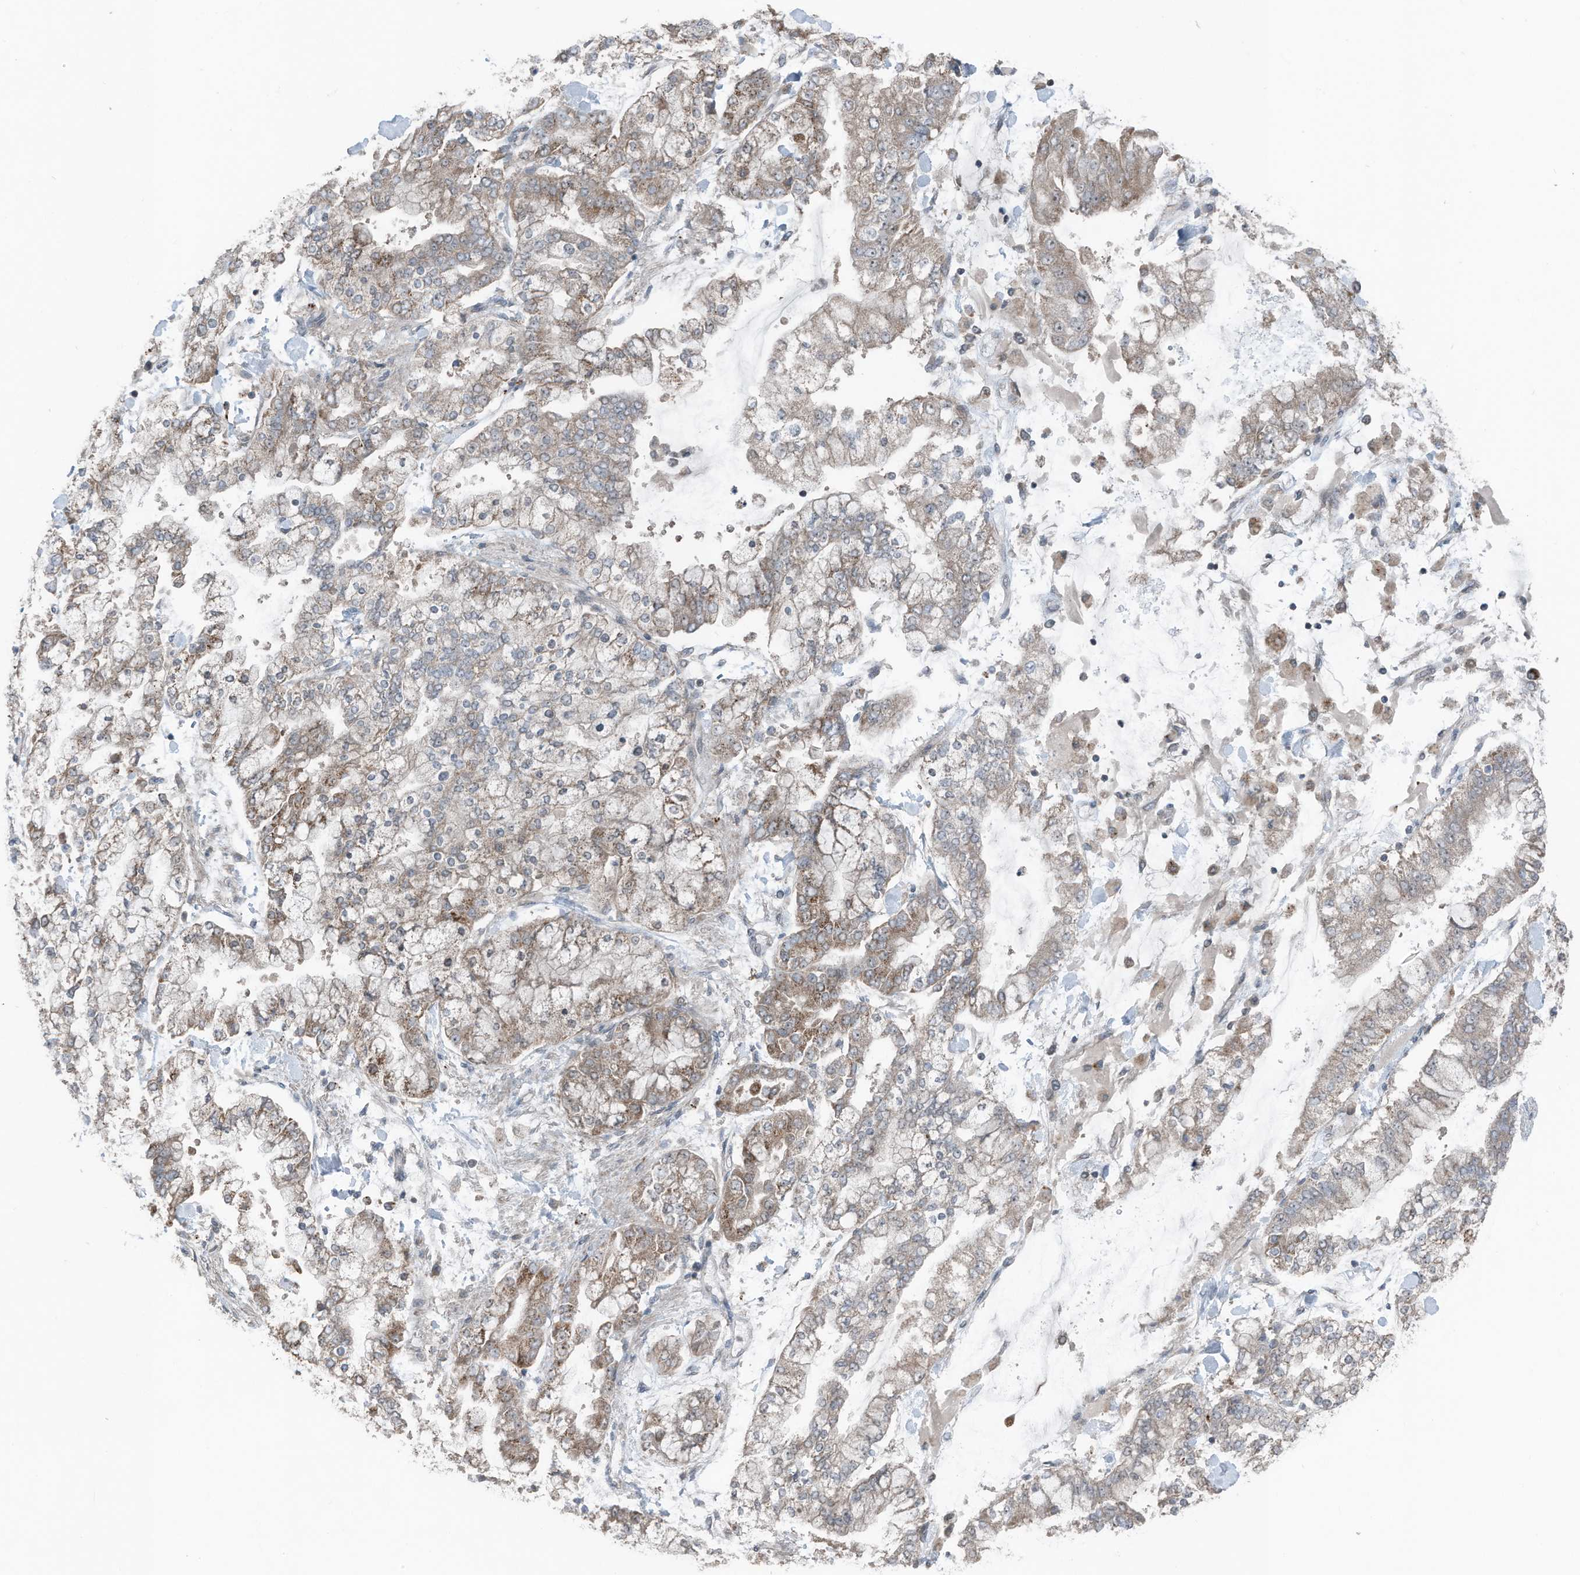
{"staining": {"intensity": "weak", "quantity": ">75%", "location": "cytoplasmic/membranous,nuclear"}, "tissue": "stomach cancer", "cell_type": "Tumor cells", "image_type": "cancer", "snomed": [{"axis": "morphology", "description": "Normal tissue, NOS"}, {"axis": "morphology", "description": "Adenocarcinoma, NOS"}, {"axis": "topography", "description": "Stomach, upper"}, {"axis": "topography", "description": "Stomach"}], "caption": "The histopathology image demonstrates a brown stain indicating the presence of a protein in the cytoplasmic/membranous and nuclear of tumor cells in stomach cancer.", "gene": "TXNDC9", "patient": {"sex": "male", "age": 76}}